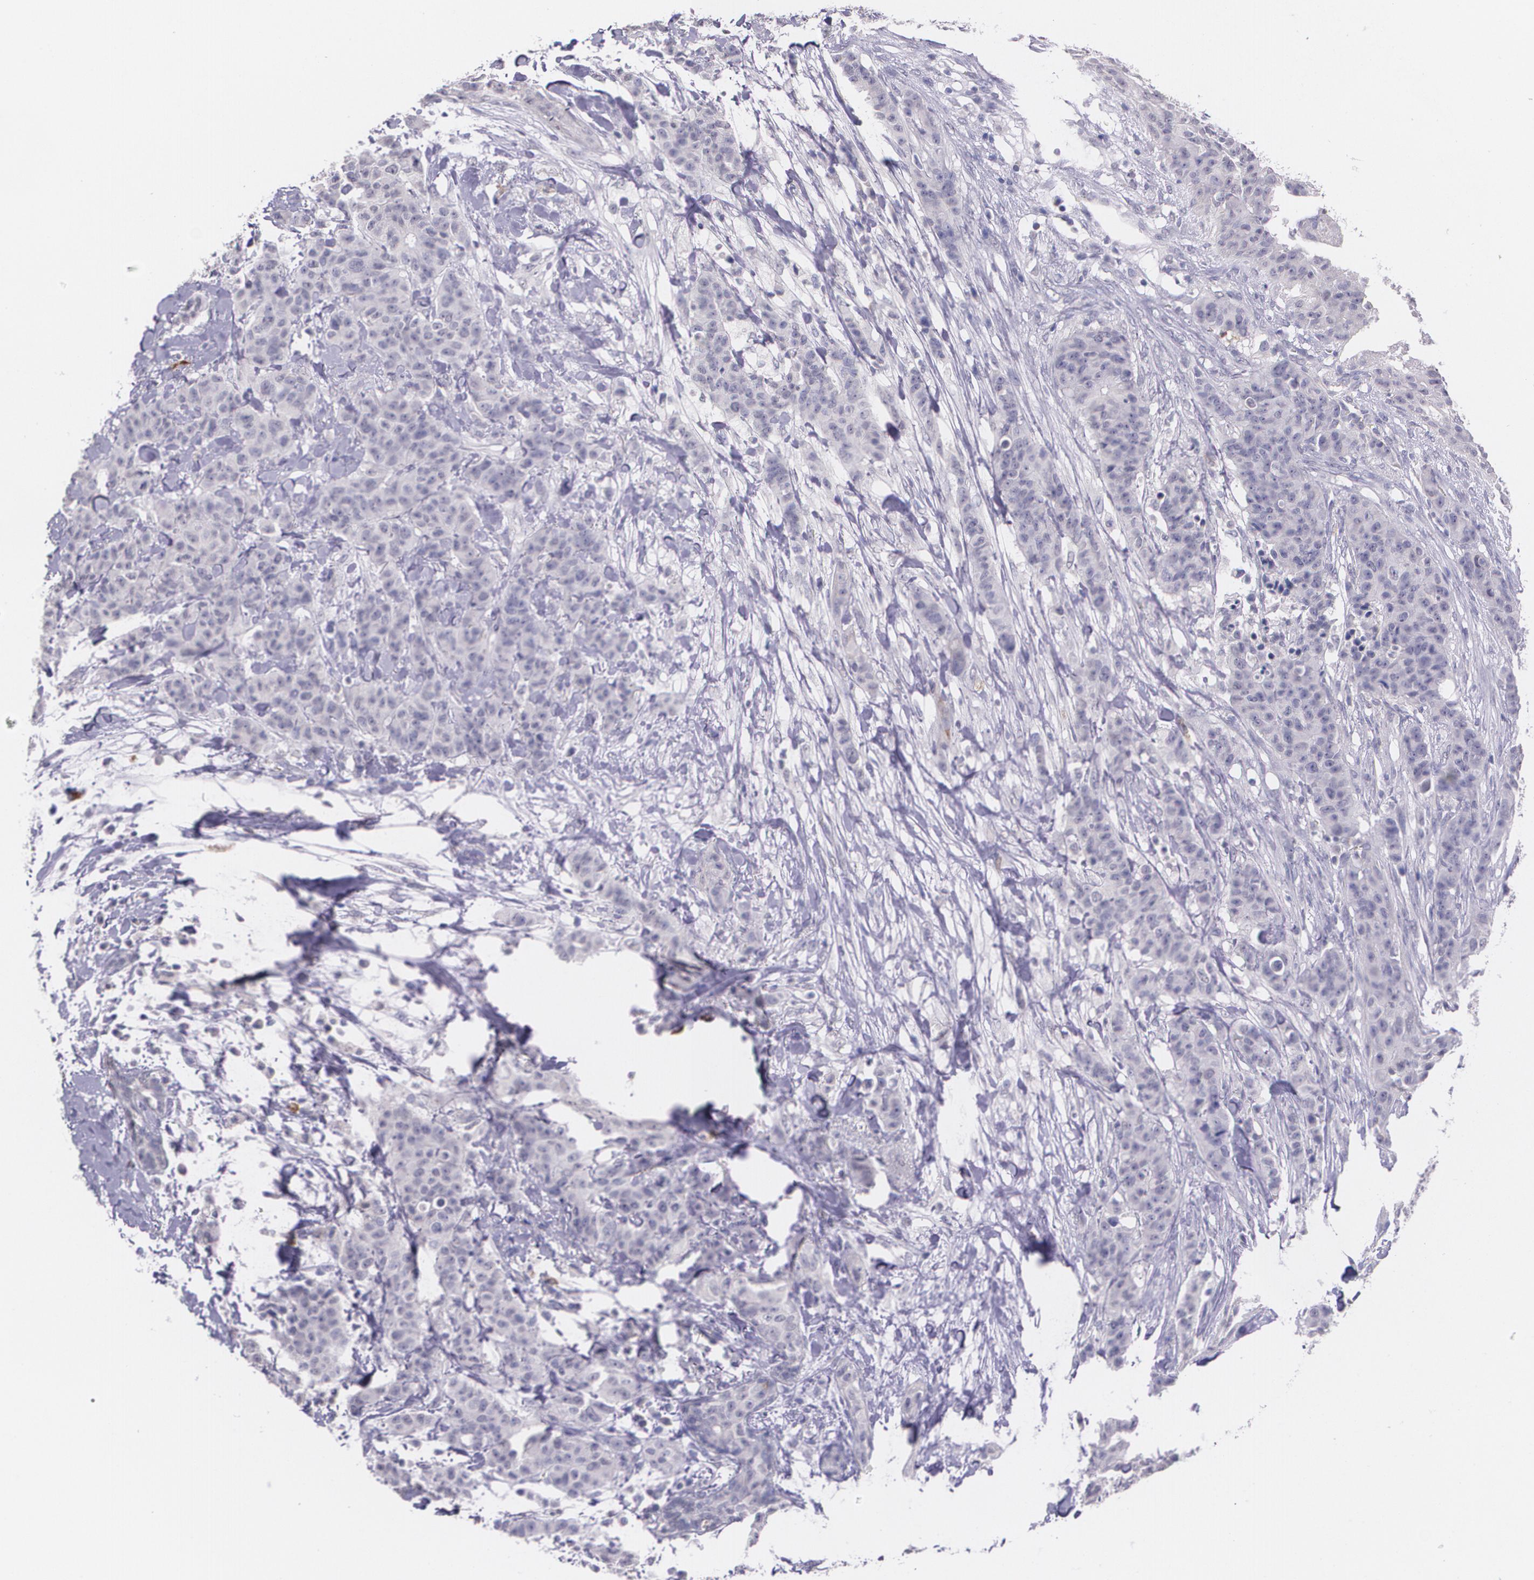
{"staining": {"intensity": "negative", "quantity": "none", "location": "none"}, "tissue": "breast cancer", "cell_type": "Tumor cells", "image_type": "cancer", "snomed": [{"axis": "morphology", "description": "Duct carcinoma"}, {"axis": "topography", "description": "Breast"}], "caption": "Micrograph shows no significant protein expression in tumor cells of breast invasive ductal carcinoma.", "gene": "RTN1", "patient": {"sex": "female", "age": 40}}